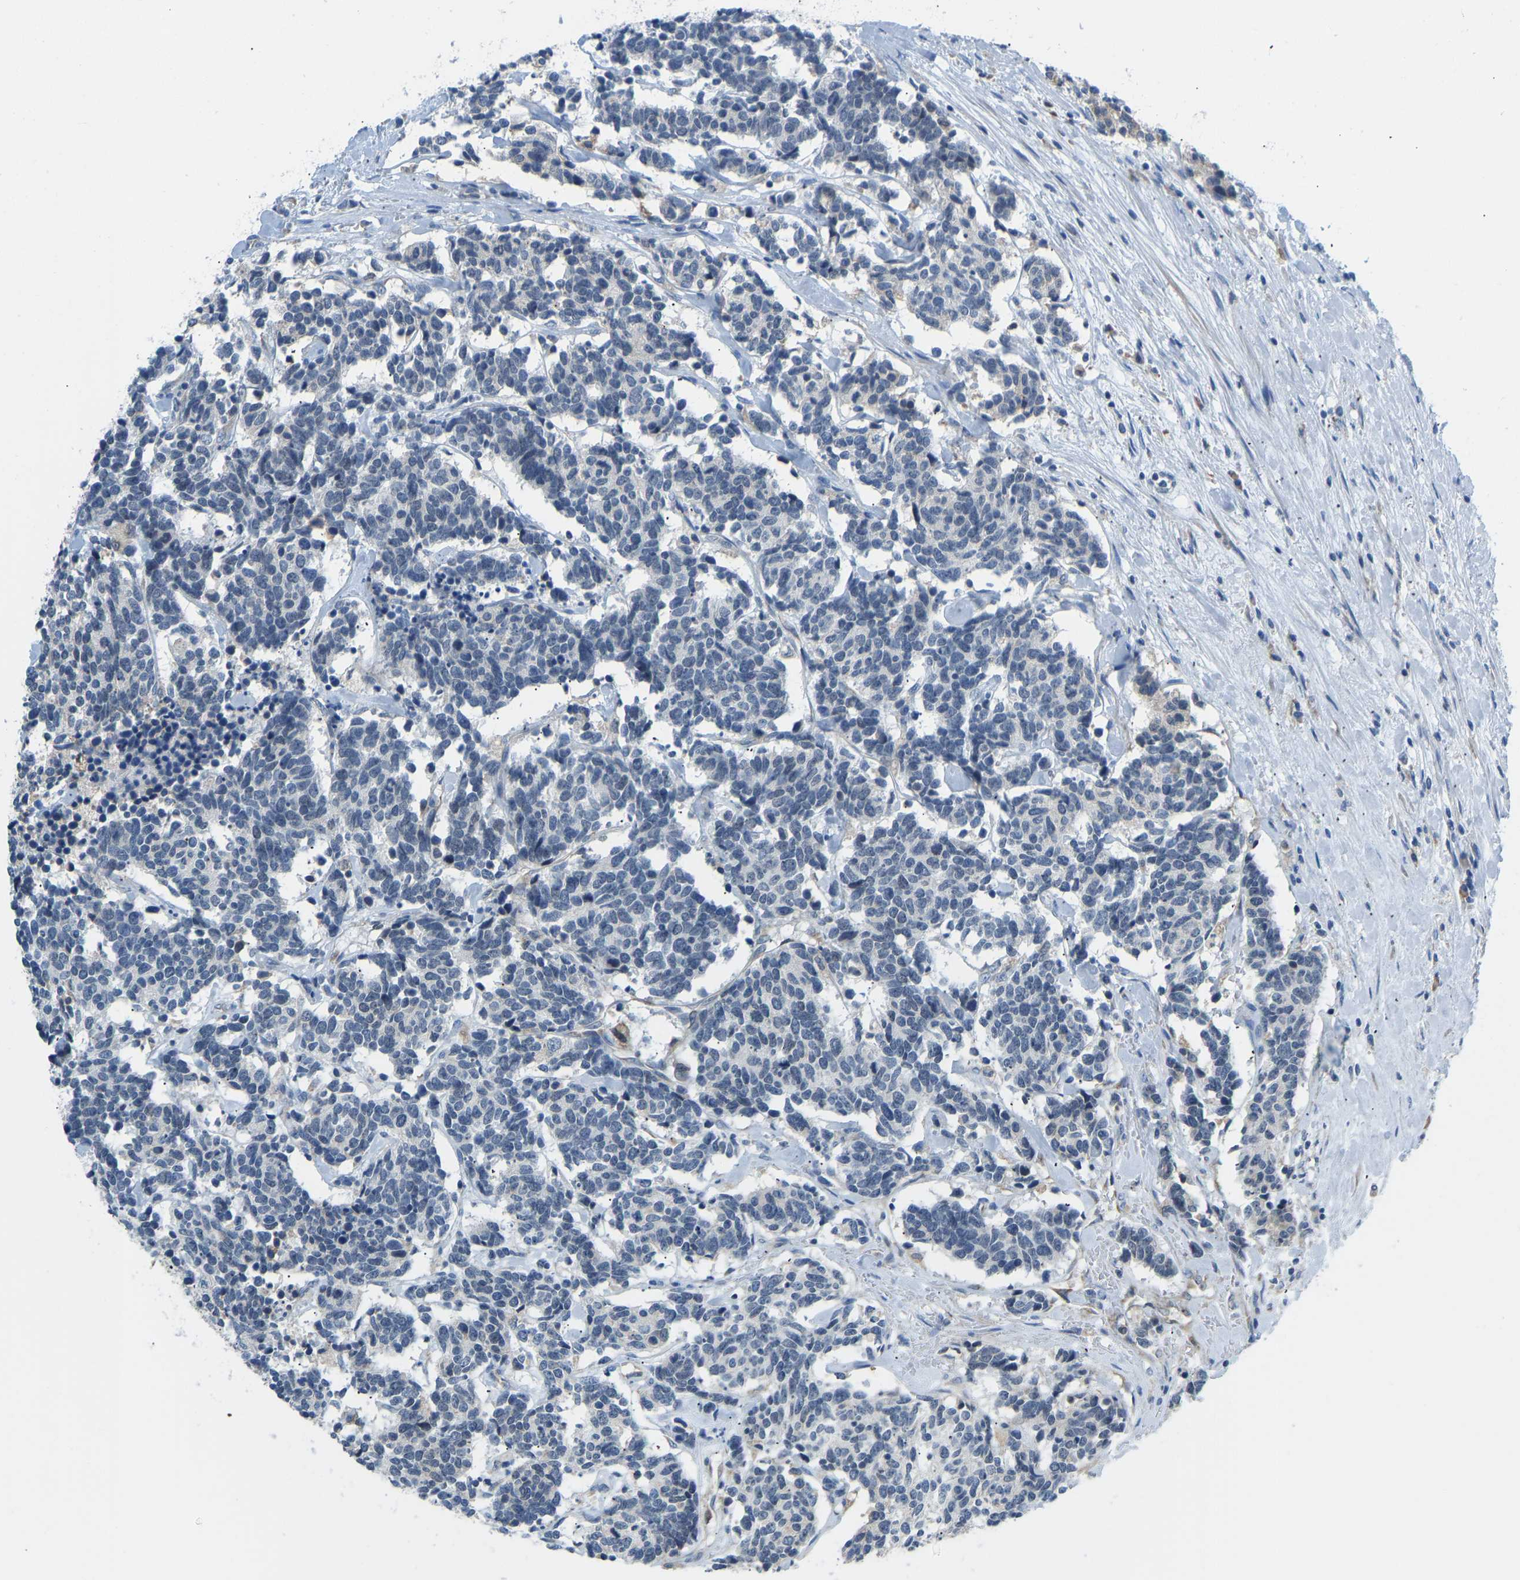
{"staining": {"intensity": "negative", "quantity": "none", "location": "none"}, "tissue": "carcinoid", "cell_type": "Tumor cells", "image_type": "cancer", "snomed": [{"axis": "morphology", "description": "Carcinoma, NOS"}, {"axis": "morphology", "description": "Carcinoid, malignant, NOS"}, {"axis": "topography", "description": "Urinary bladder"}], "caption": "The immunohistochemistry (IHC) histopathology image has no significant expression in tumor cells of carcinoid (malignant) tissue.", "gene": "VRK1", "patient": {"sex": "male", "age": 57}}